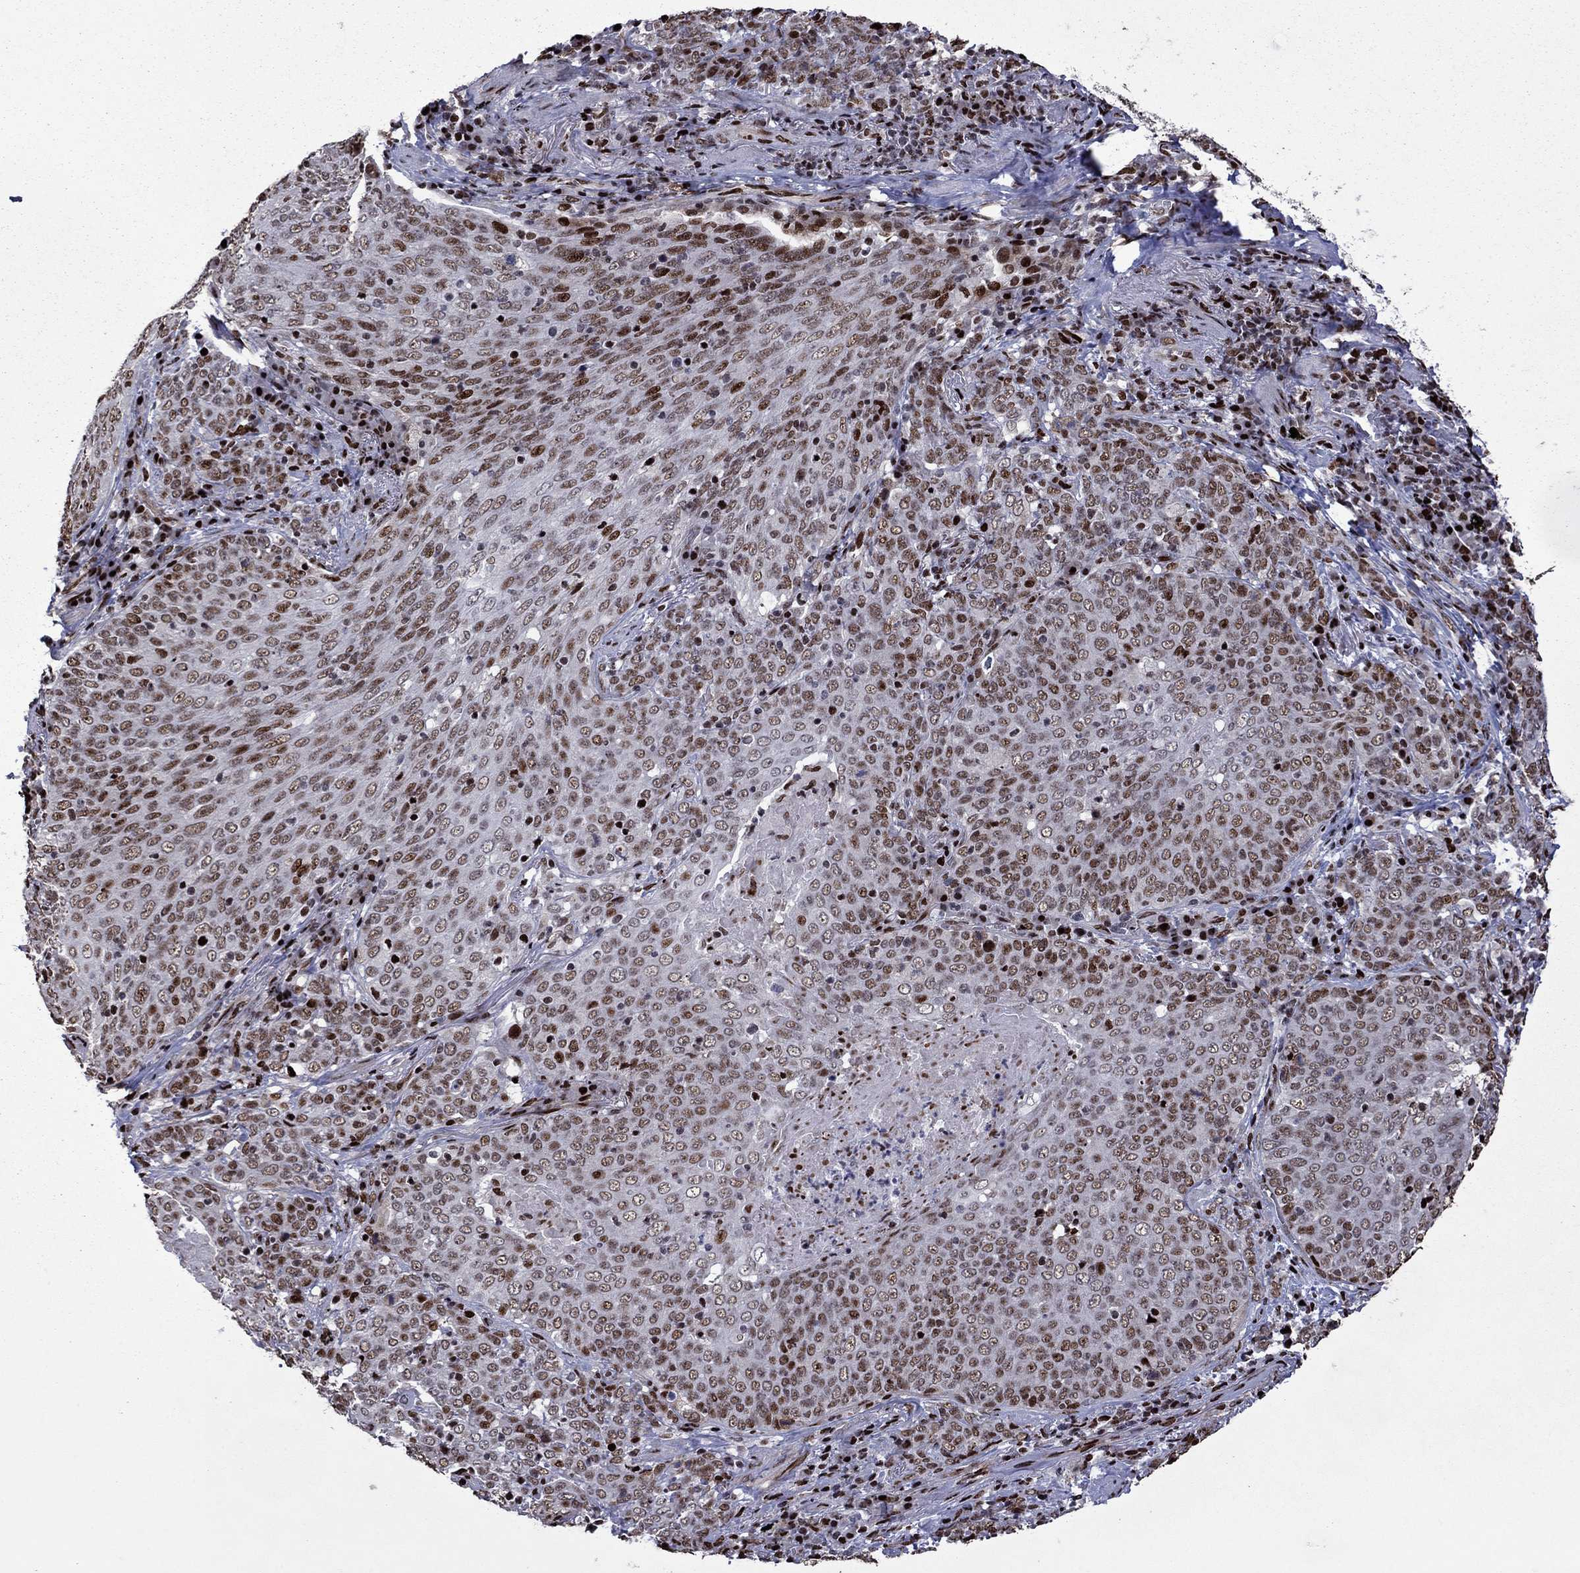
{"staining": {"intensity": "moderate", "quantity": ">75%", "location": "nuclear"}, "tissue": "lung cancer", "cell_type": "Tumor cells", "image_type": "cancer", "snomed": [{"axis": "morphology", "description": "Squamous cell carcinoma, NOS"}, {"axis": "topography", "description": "Lung"}], "caption": "Moderate nuclear positivity for a protein is appreciated in approximately >75% of tumor cells of squamous cell carcinoma (lung) using immunohistochemistry (IHC).", "gene": "LIMK1", "patient": {"sex": "male", "age": 82}}